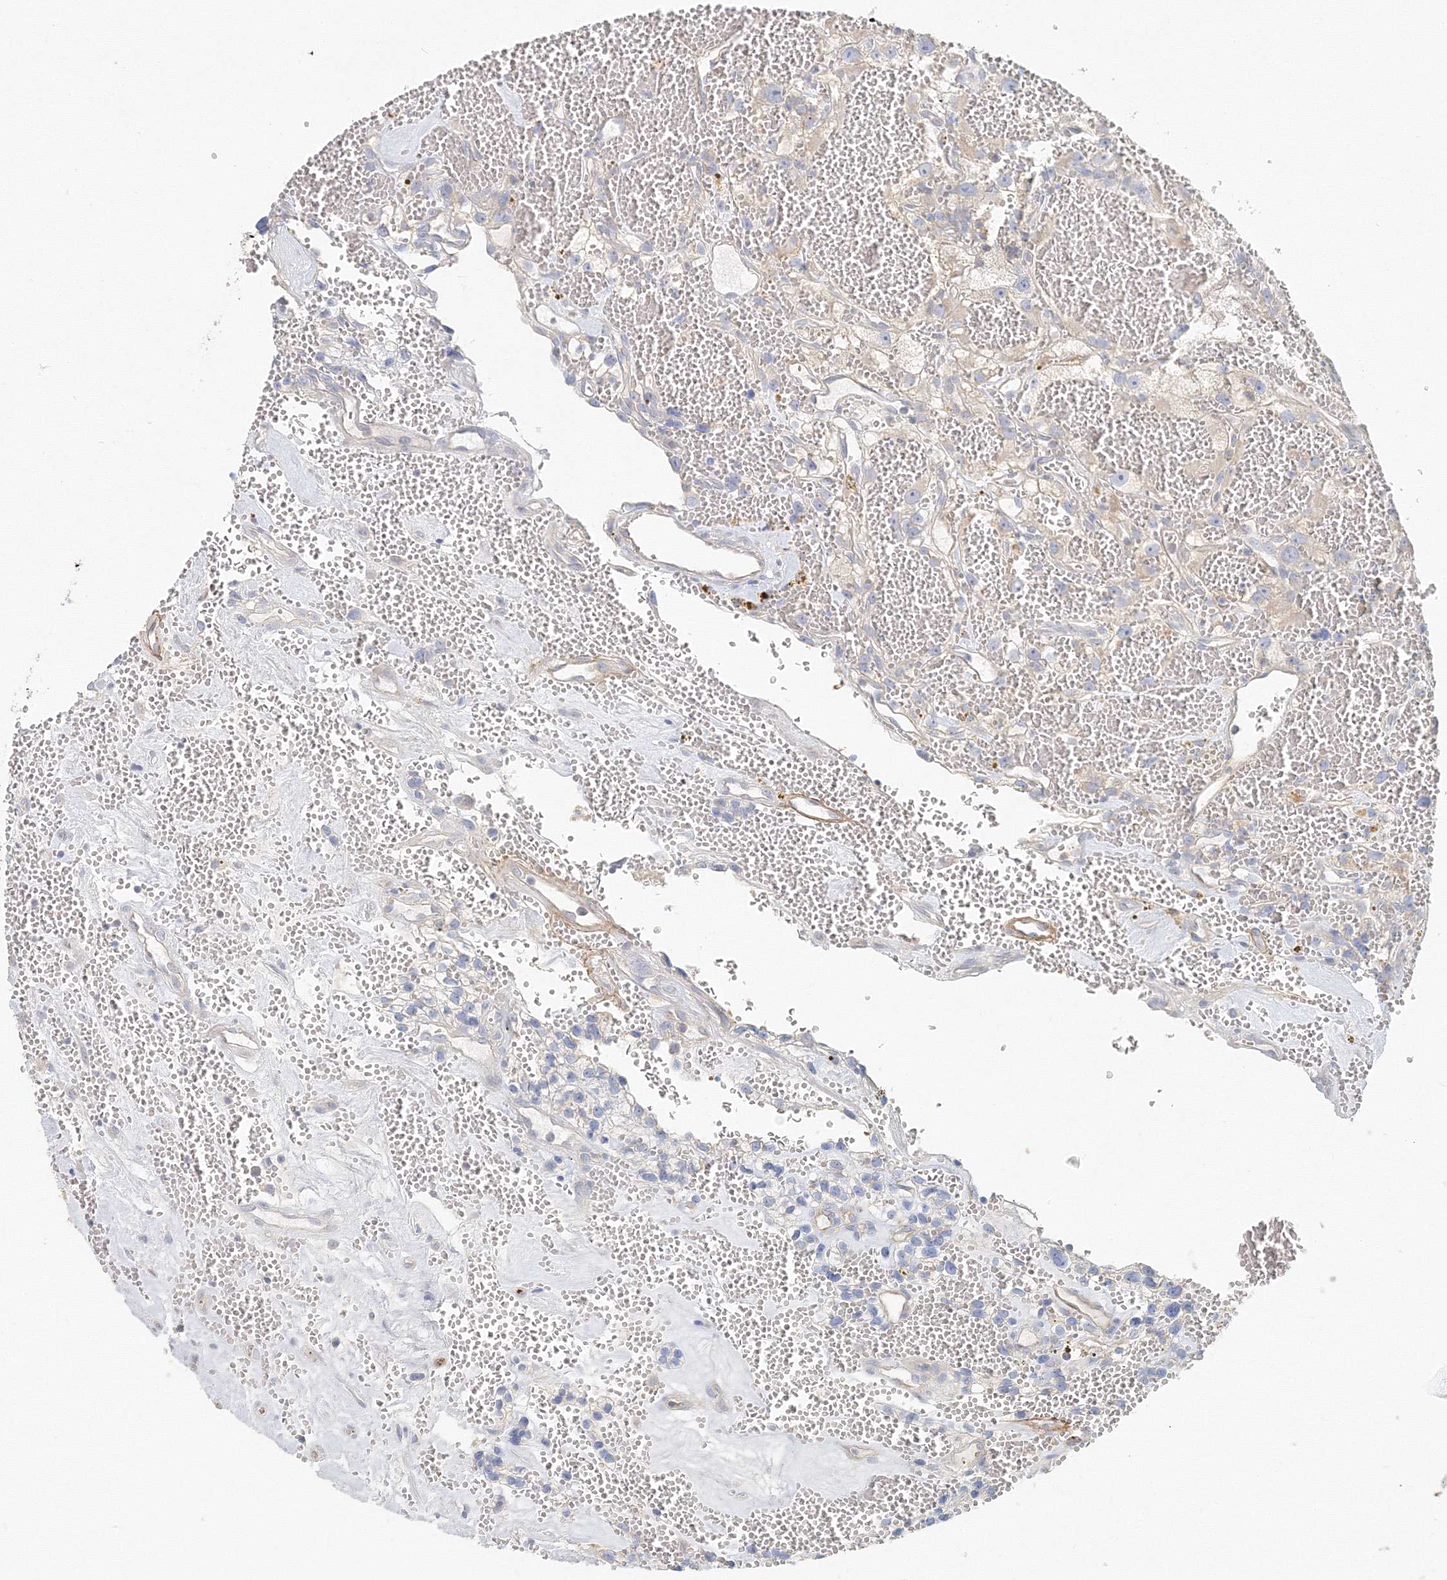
{"staining": {"intensity": "negative", "quantity": "none", "location": "none"}, "tissue": "renal cancer", "cell_type": "Tumor cells", "image_type": "cancer", "snomed": [{"axis": "morphology", "description": "Adenocarcinoma, NOS"}, {"axis": "topography", "description": "Kidney"}], "caption": "This is an IHC photomicrograph of human renal cancer. There is no expression in tumor cells.", "gene": "MMRN1", "patient": {"sex": "female", "age": 57}}